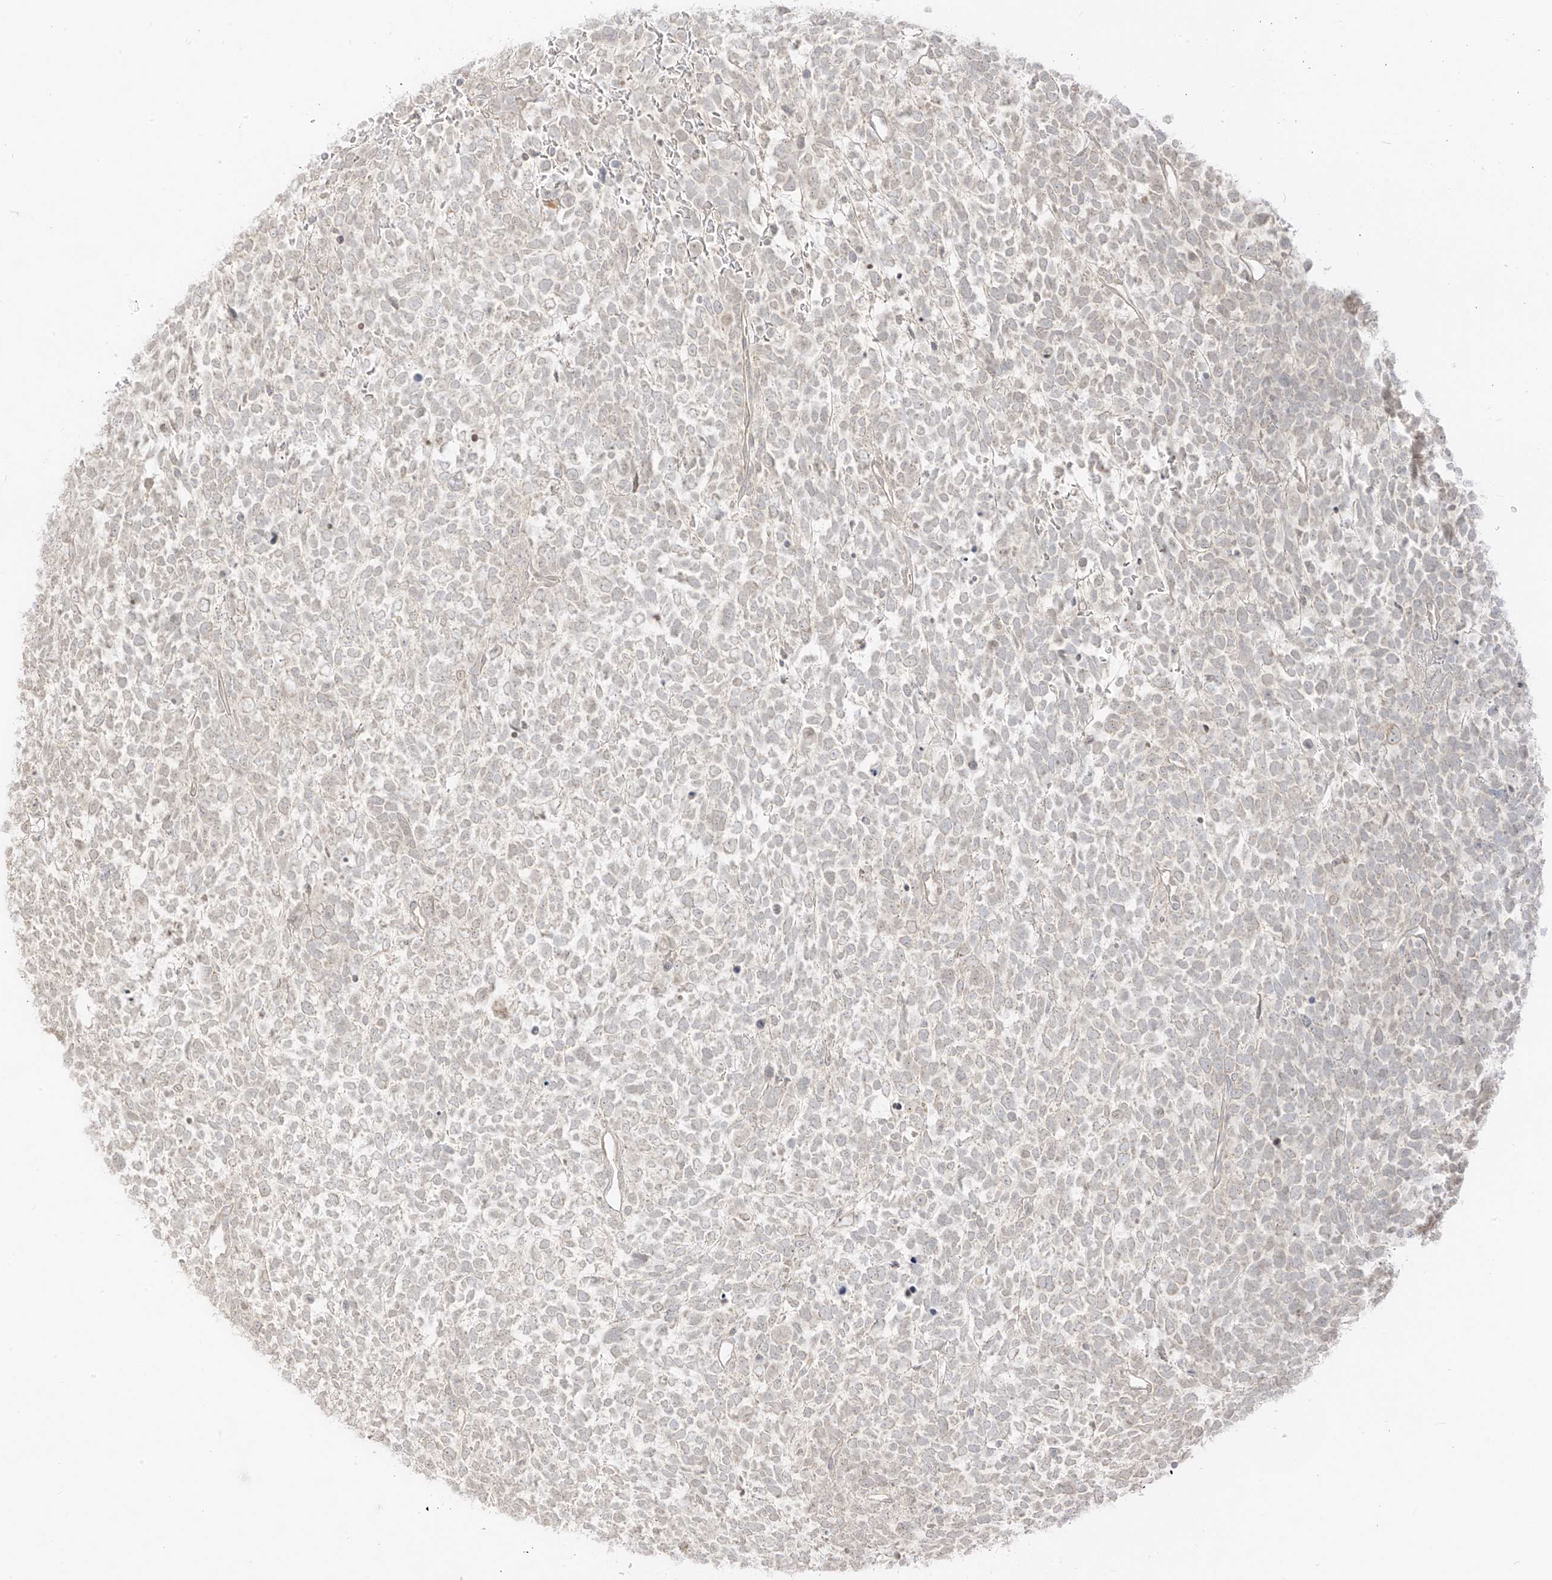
{"staining": {"intensity": "negative", "quantity": "none", "location": "none"}, "tissue": "urothelial cancer", "cell_type": "Tumor cells", "image_type": "cancer", "snomed": [{"axis": "morphology", "description": "Urothelial carcinoma, High grade"}, {"axis": "topography", "description": "Urinary bladder"}], "caption": "Protein analysis of urothelial cancer shows no significant expression in tumor cells.", "gene": "LIPT1", "patient": {"sex": "female", "age": 82}}